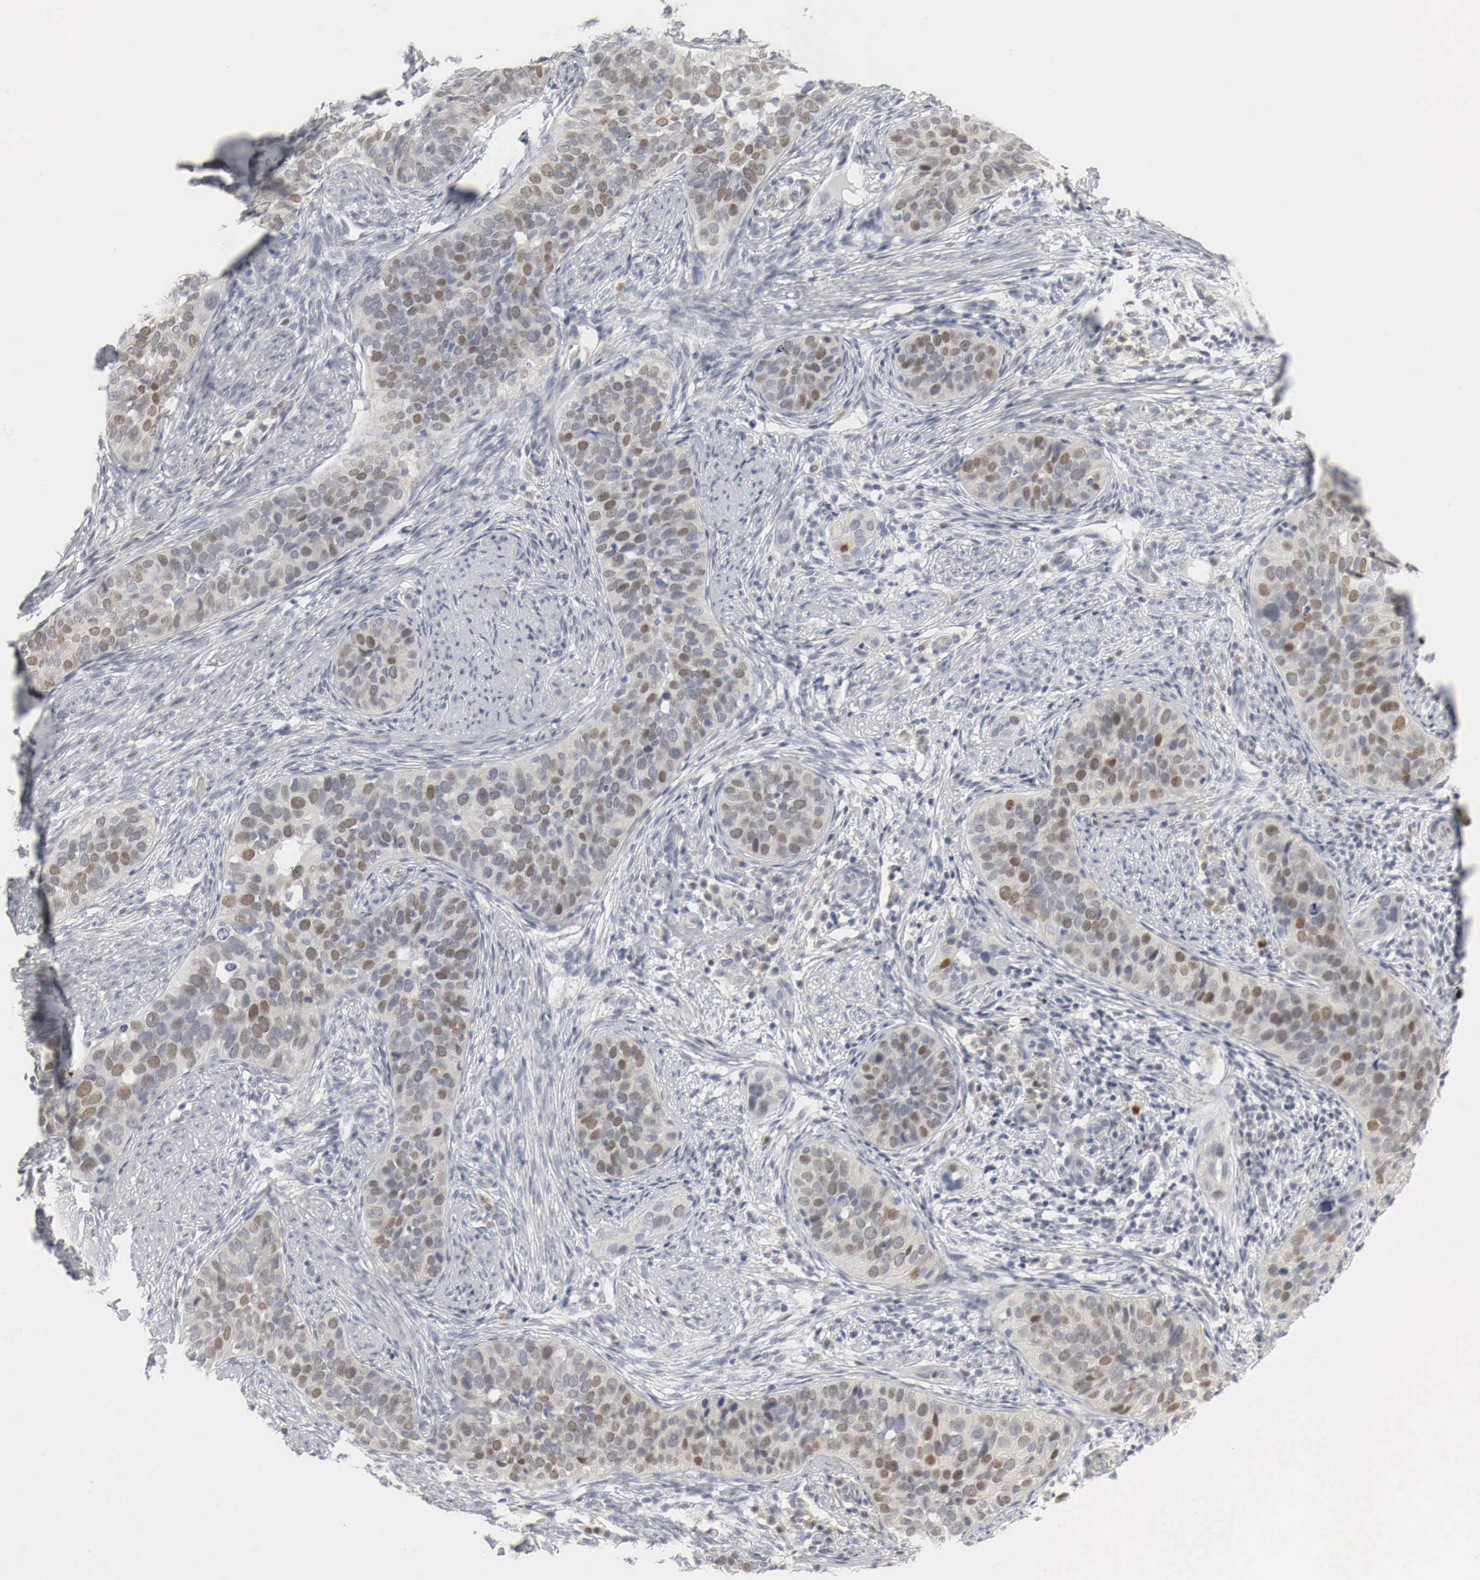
{"staining": {"intensity": "weak", "quantity": "25%-75%", "location": "nuclear"}, "tissue": "cervical cancer", "cell_type": "Tumor cells", "image_type": "cancer", "snomed": [{"axis": "morphology", "description": "Squamous cell carcinoma, NOS"}, {"axis": "topography", "description": "Cervix"}], "caption": "This is a micrograph of immunohistochemistry staining of squamous cell carcinoma (cervical), which shows weak expression in the nuclear of tumor cells.", "gene": "TP63", "patient": {"sex": "female", "age": 31}}